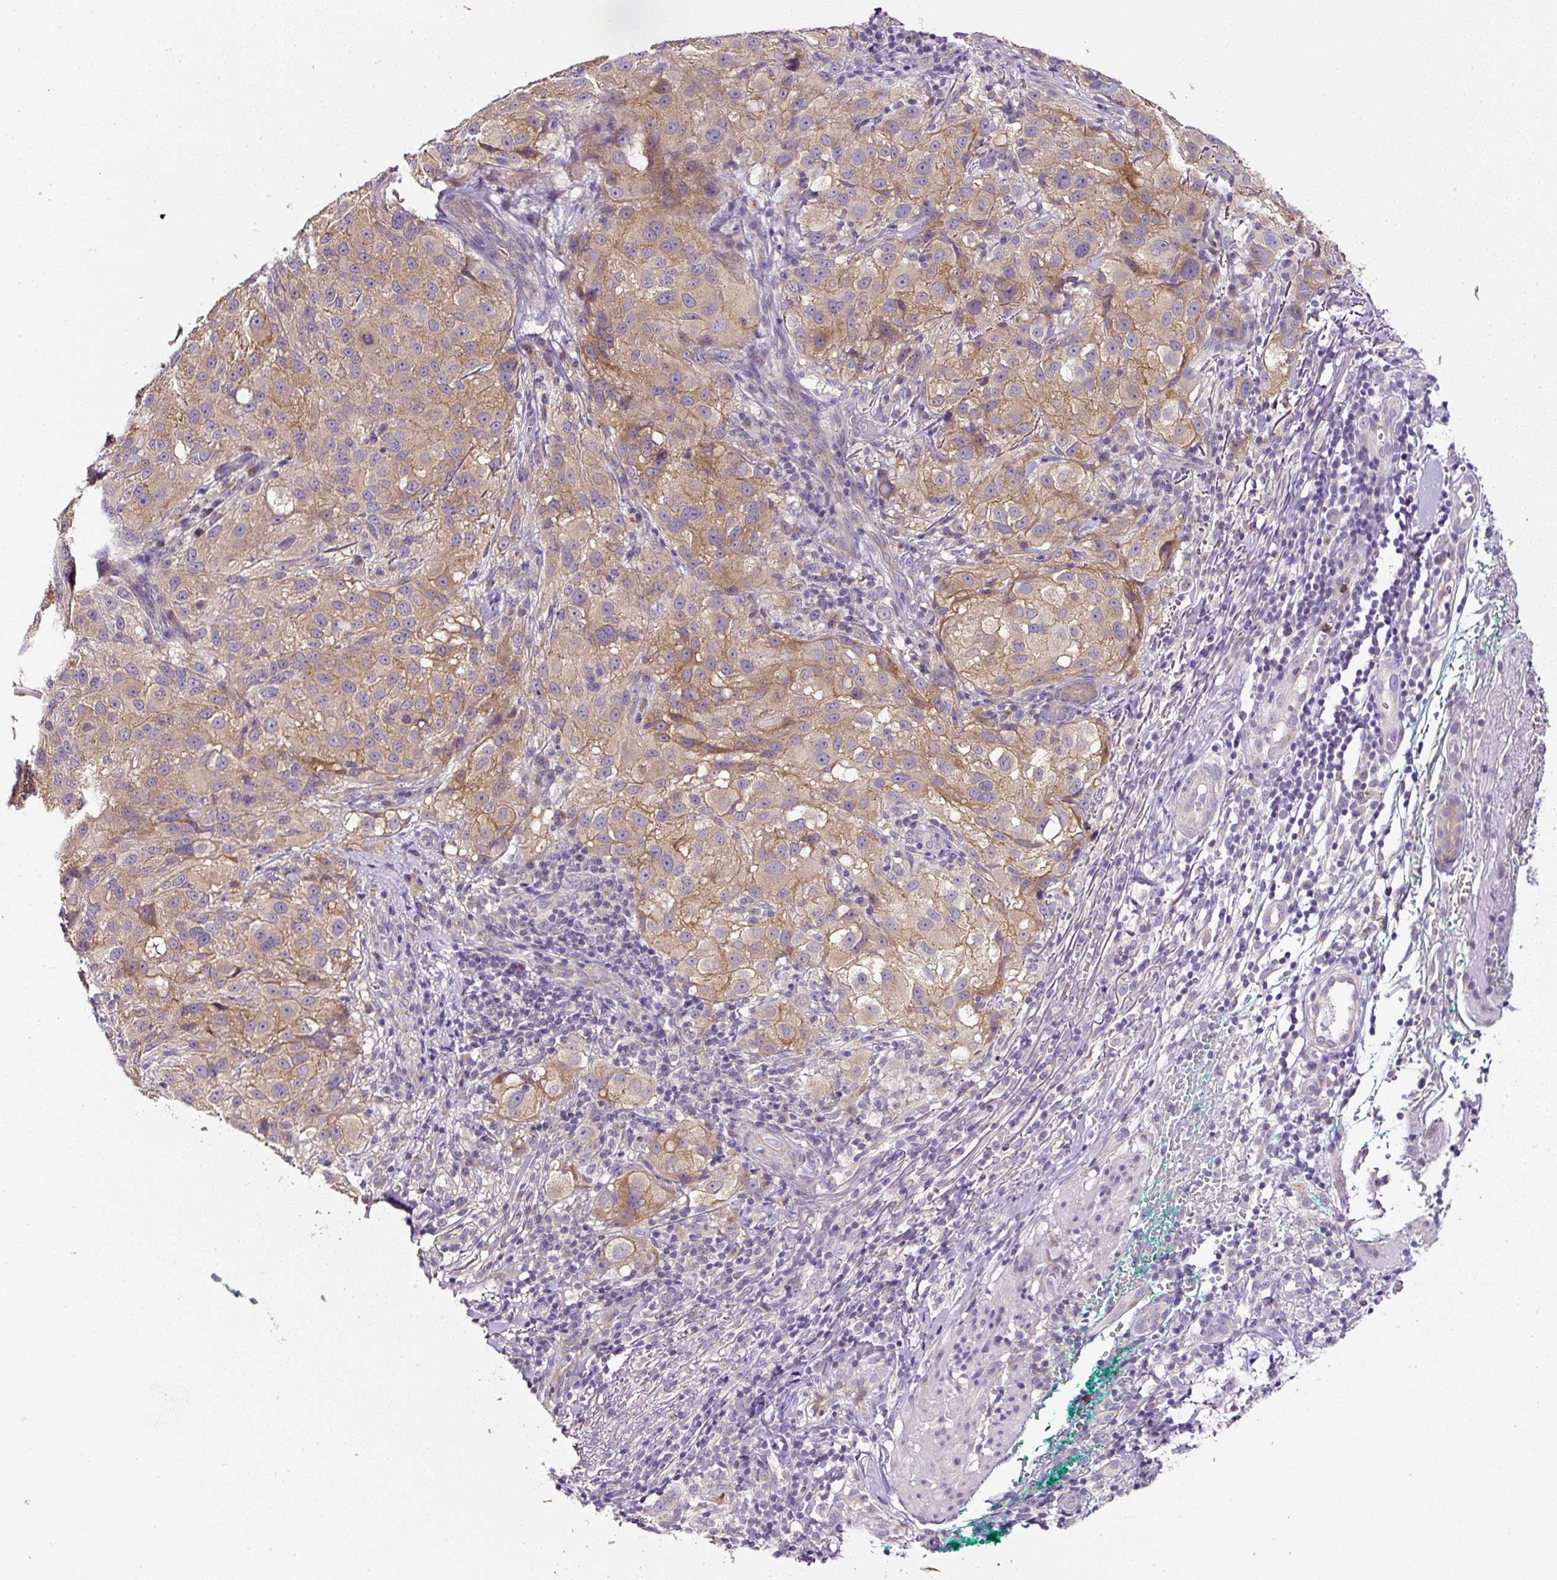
{"staining": {"intensity": "moderate", "quantity": ">75%", "location": "cytoplasmic/membranous"}, "tissue": "melanoma", "cell_type": "Tumor cells", "image_type": "cancer", "snomed": [{"axis": "morphology", "description": "Necrosis, NOS"}, {"axis": "morphology", "description": "Malignant melanoma, NOS"}, {"axis": "topography", "description": "Skin"}], "caption": "Tumor cells reveal moderate cytoplasmic/membranous staining in about >75% of cells in malignant melanoma.", "gene": "HPS4", "patient": {"sex": "female", "age": 87}}